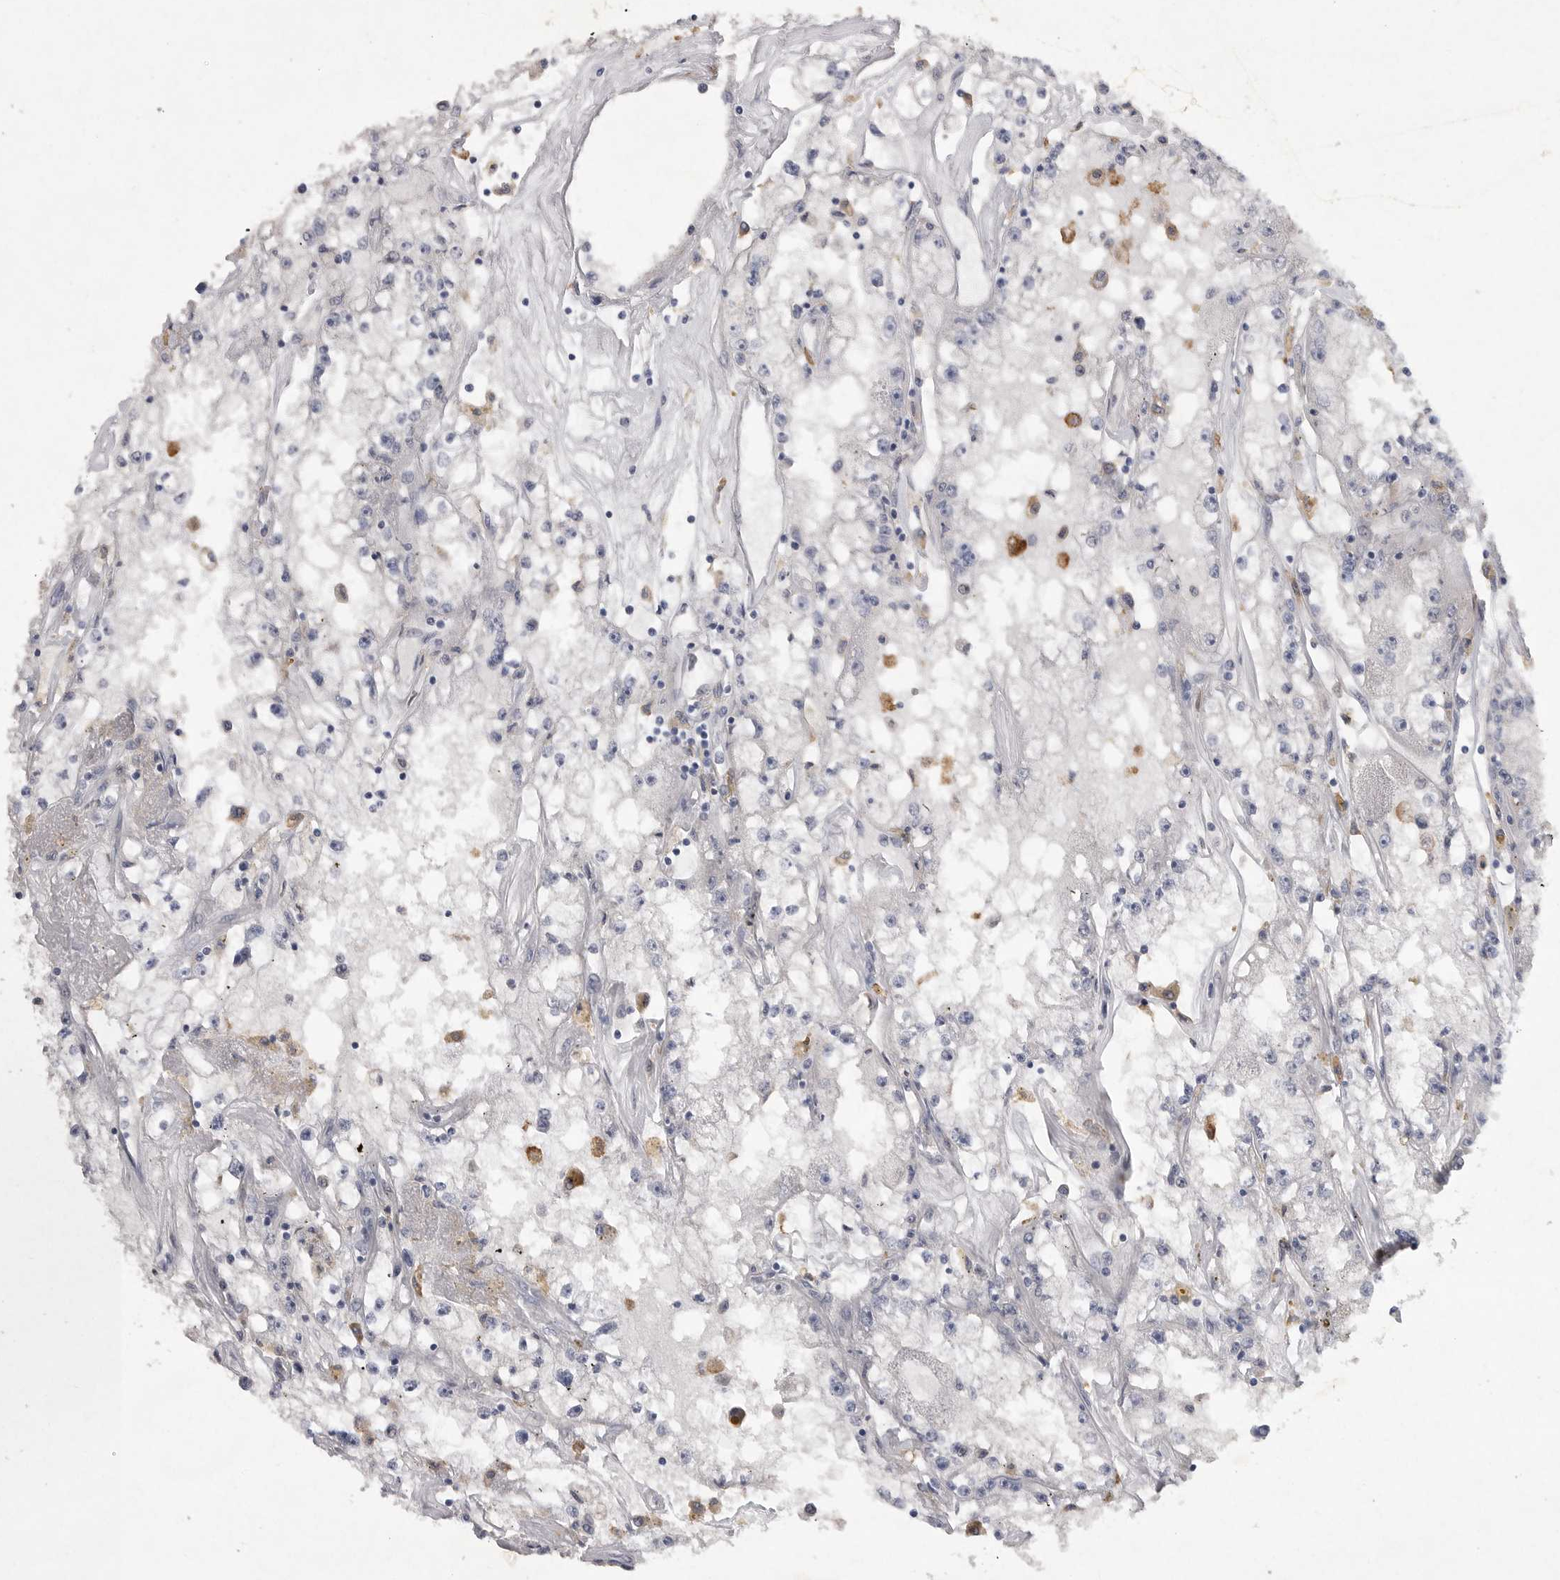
{"staining": {"intensity": "negative", "quantity": "none", "location": "none"}, "tissue": "renal cancer", "cell_type": "Tumor cells", "image_type": "cancer", "snomed": [{"axis": "morphology", "description": "Adenocarcinoma, NOS"}, {"axis": "topography", "description": "Kidney"}], "caption": "There is no significant positivity in tumor cells of renal adenocarcinoma.", "gene": "EDEM3", "patient": {"sex": "male", "age": 56}}